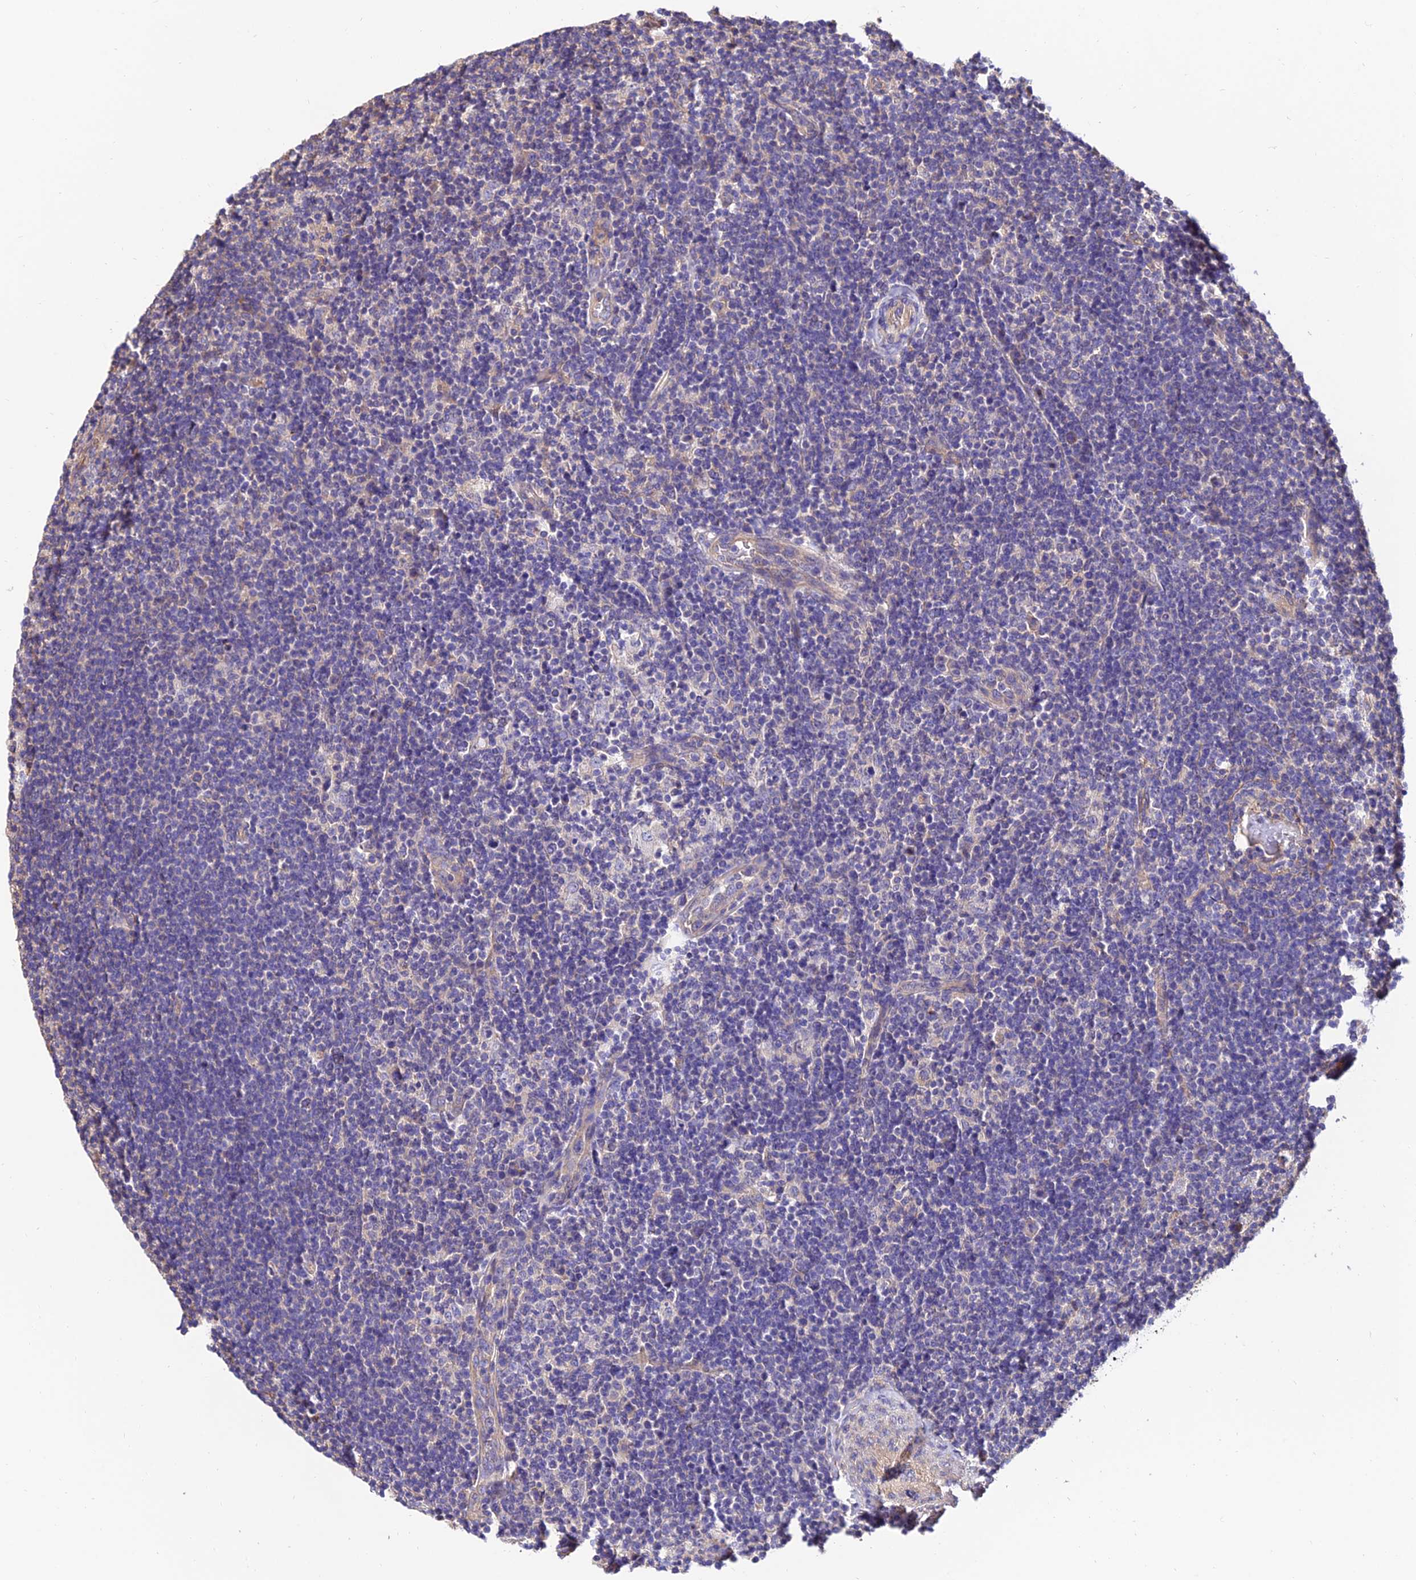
{"staining": {"intensity": "negative", "quantity": "none", "location": "none"}, "tissue": "lymphoma", "cell_type": "Tumor cells", "image_type": "cancer", "snomed": [{"axis": "morphology", "description": "Hodgkin's disease, NOS"}, {"axis": "topography", "description": "Lymph node"}], "caption": "Lymphoma stained for a protein using immunohistochemistry shows no staining tumor cells.", "gene": "CALM2", "patient": {"sex": "female", "age": 57}}